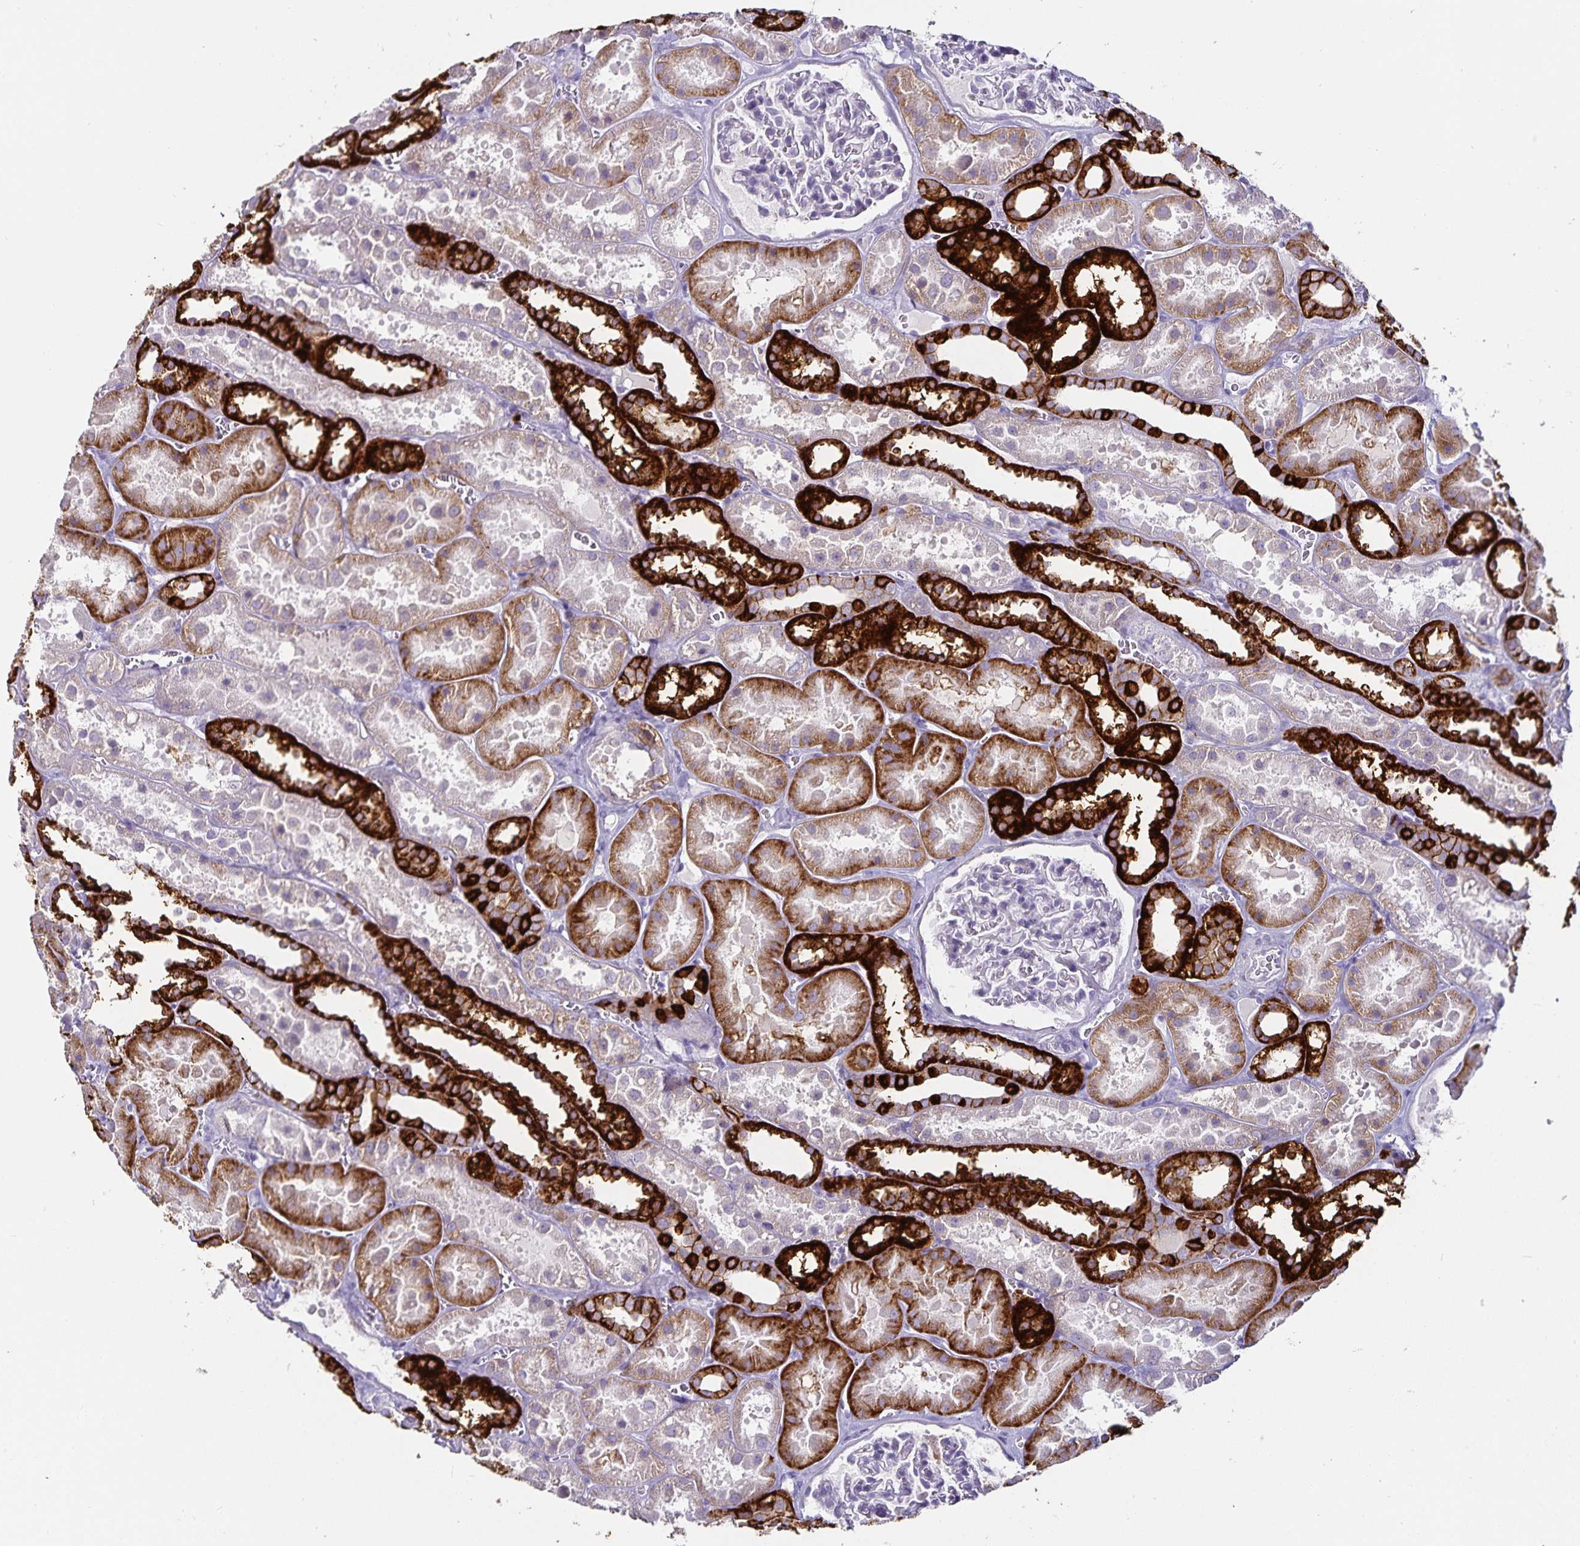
{"staining": {"intensity": "negative", "quantity": "none", "location": "none"}, "tissue": "kidney", "cell_type": "Cells in glomeruli", "image_type": "normal", "snomed": [{"axis": "morphology", "description": "Normal tissue, NOS"}, {"axis": "topography", "description": "Kidney"}], "caption": "DAB (3,3'-diaminobenzidine) immunohistochemical staining of unremarkable human kidney displays no significant positivity in cells in glomeruli.", "gene": "CA12", "patient": {"sex": "female", "age": 41}}